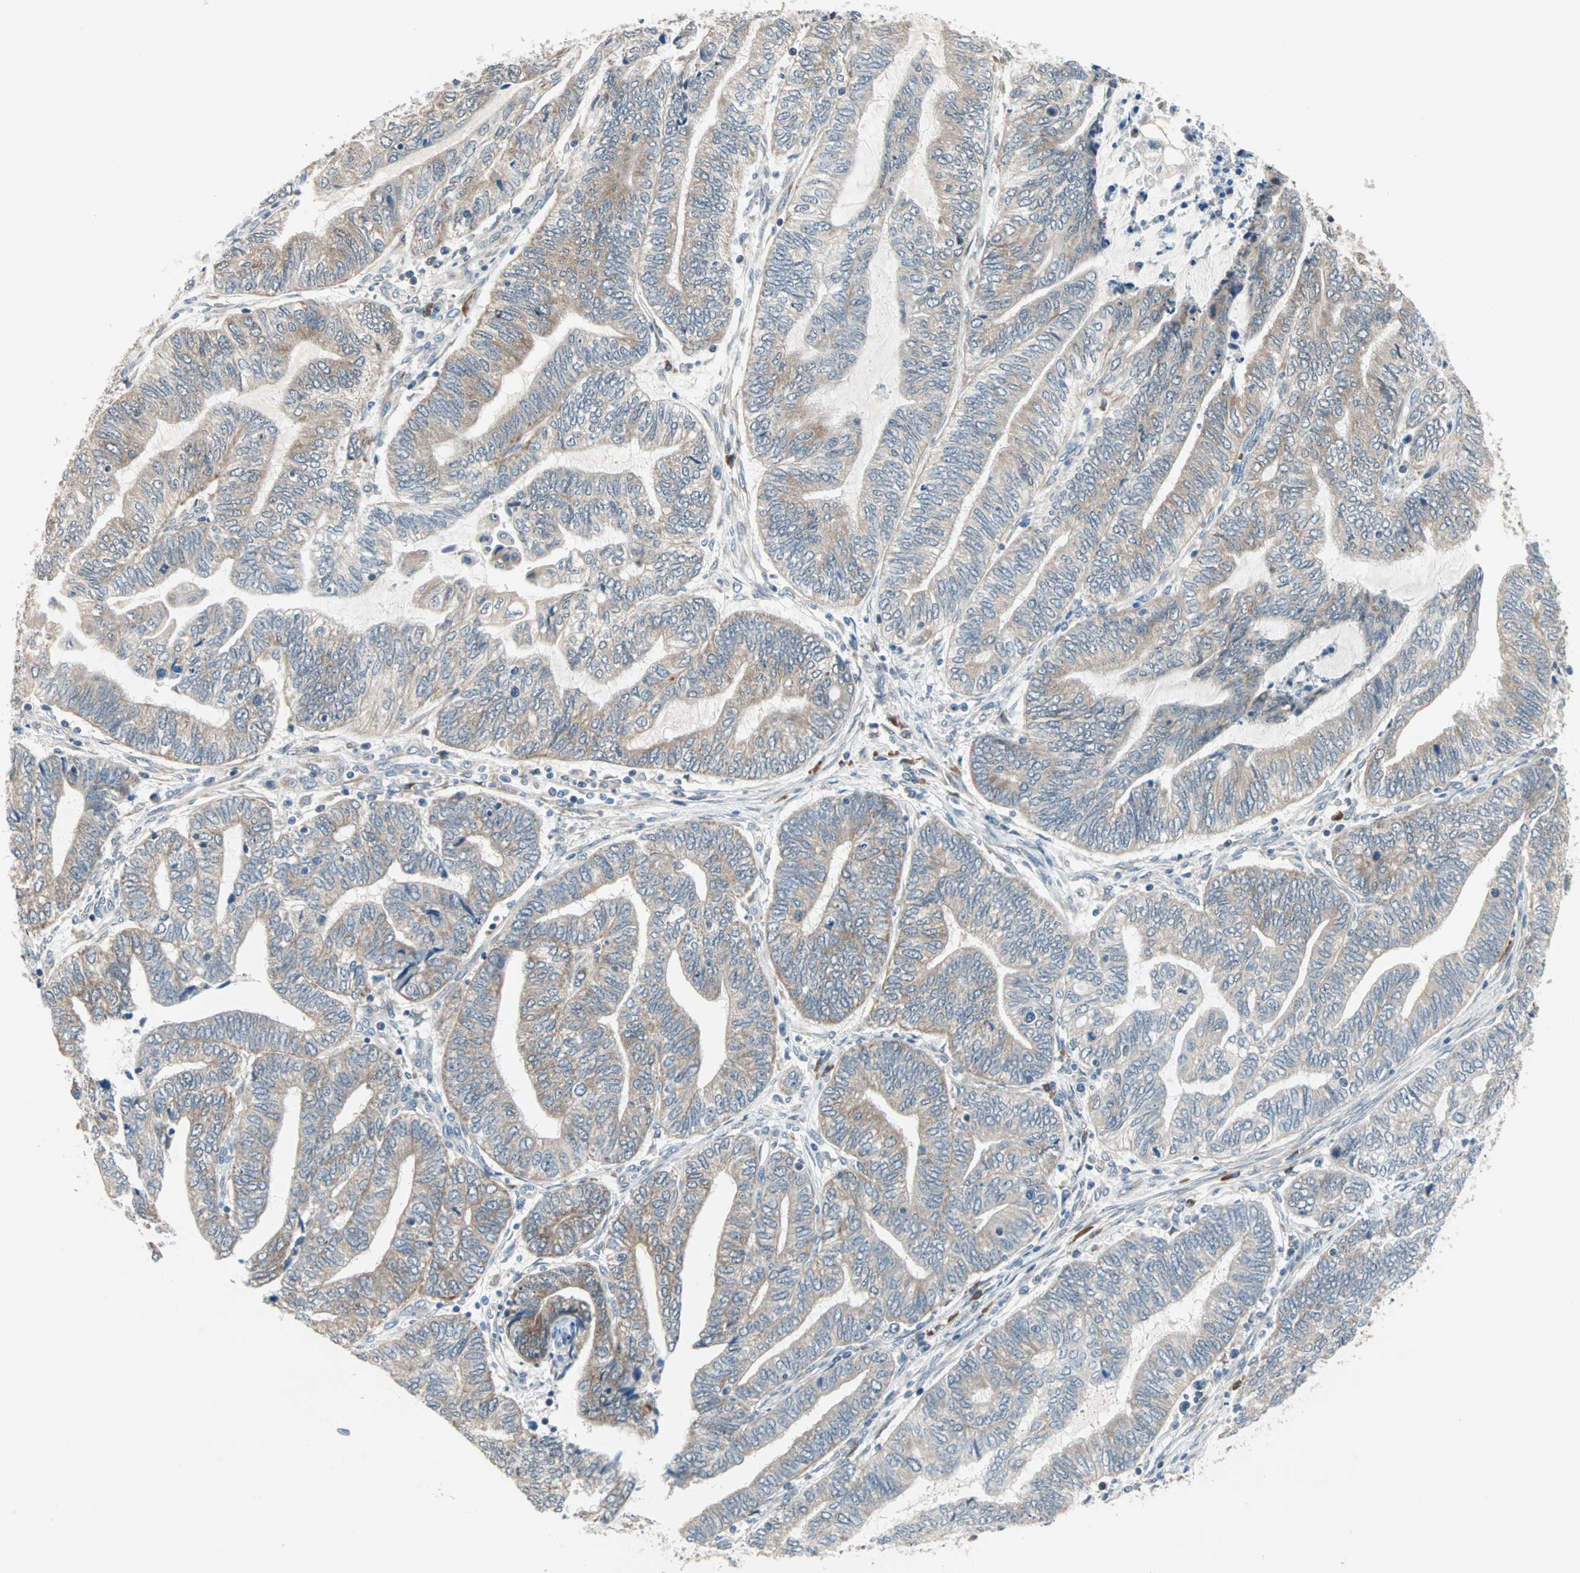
{"staining": {"intensity": "moderate", "quantity": ">75%", "location": "cytoplasmic/membranous"}, "tissue": "endometrial cancer", "cell_type": "Tumor cells", "image_type": "cancer", "snomed": [{"axis": "morphology", "description": "Adenocarcinoma, NOS"}, {"axis": "topography", "description": "Uterus"}, {"axis": "topography", "description": "Endometrium"}], "caption": "Endometrial cancer (adenocarcinoma) stained for a protein reveals moderate cytoplasmic/membranous positivity in tumor cells.", "gene": "SAR1A", "patient": {"sex": "female", "age": 70}}